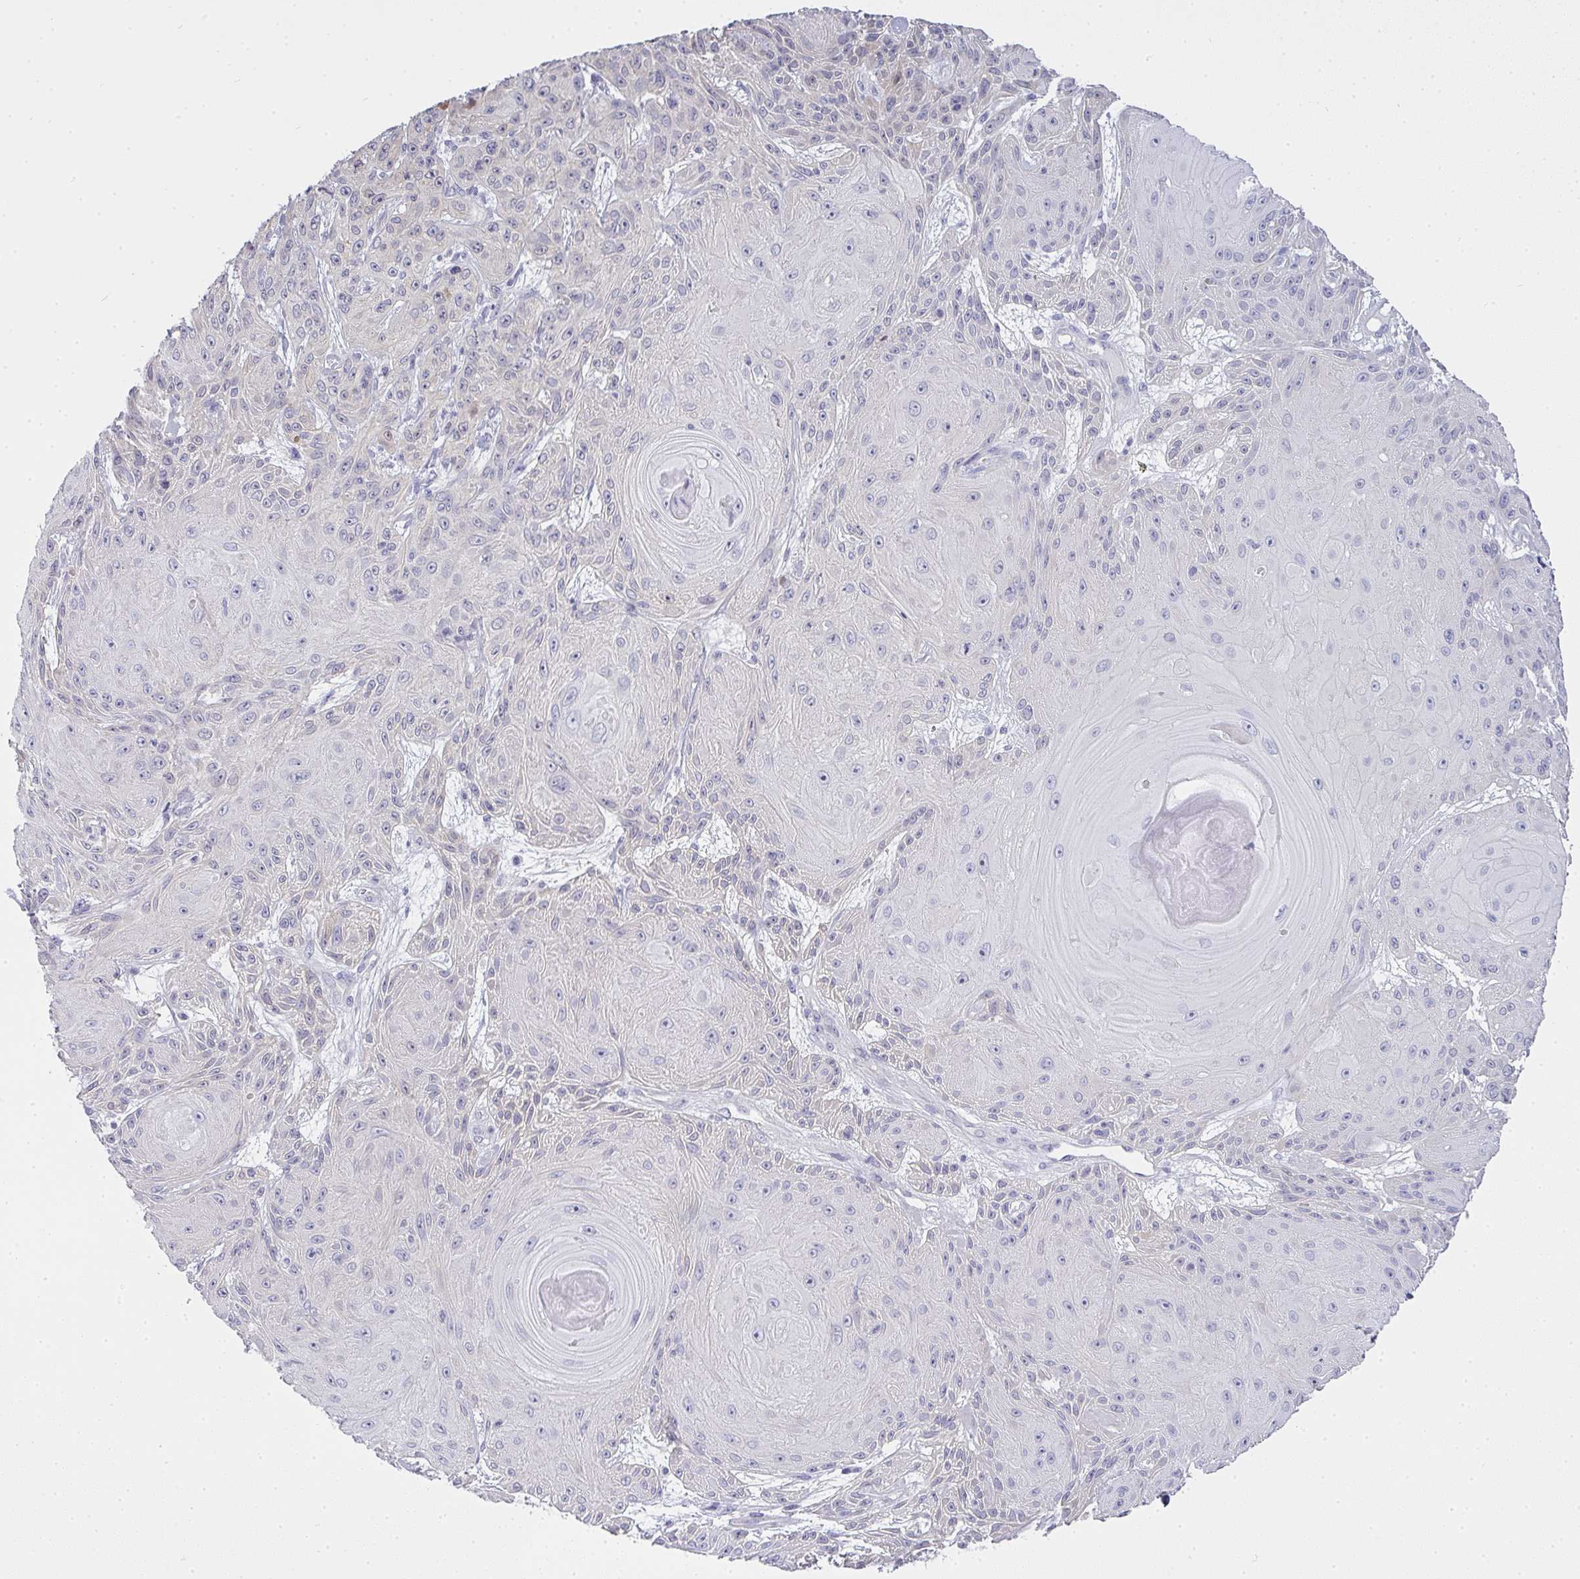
{"staining": {"intensity": "negative", "quantity": "none", "location": "none"}, "tissue": "skin cancer", "cell_type": "Tumor cells", "image_type": "cancer", "snomed": [{"axis": "morphology", "description": "Squamous cell carcinoma, NOS"}, {"axis": "topography", "description": "Skin"}], "caption": "Skin squamous cell carcinoma stained for a protein using immunohistochemistry (IHC) displays no positivity tumor cells.", "gene": "GSDMB", "patient": {"sex": "male", "age": 88}}